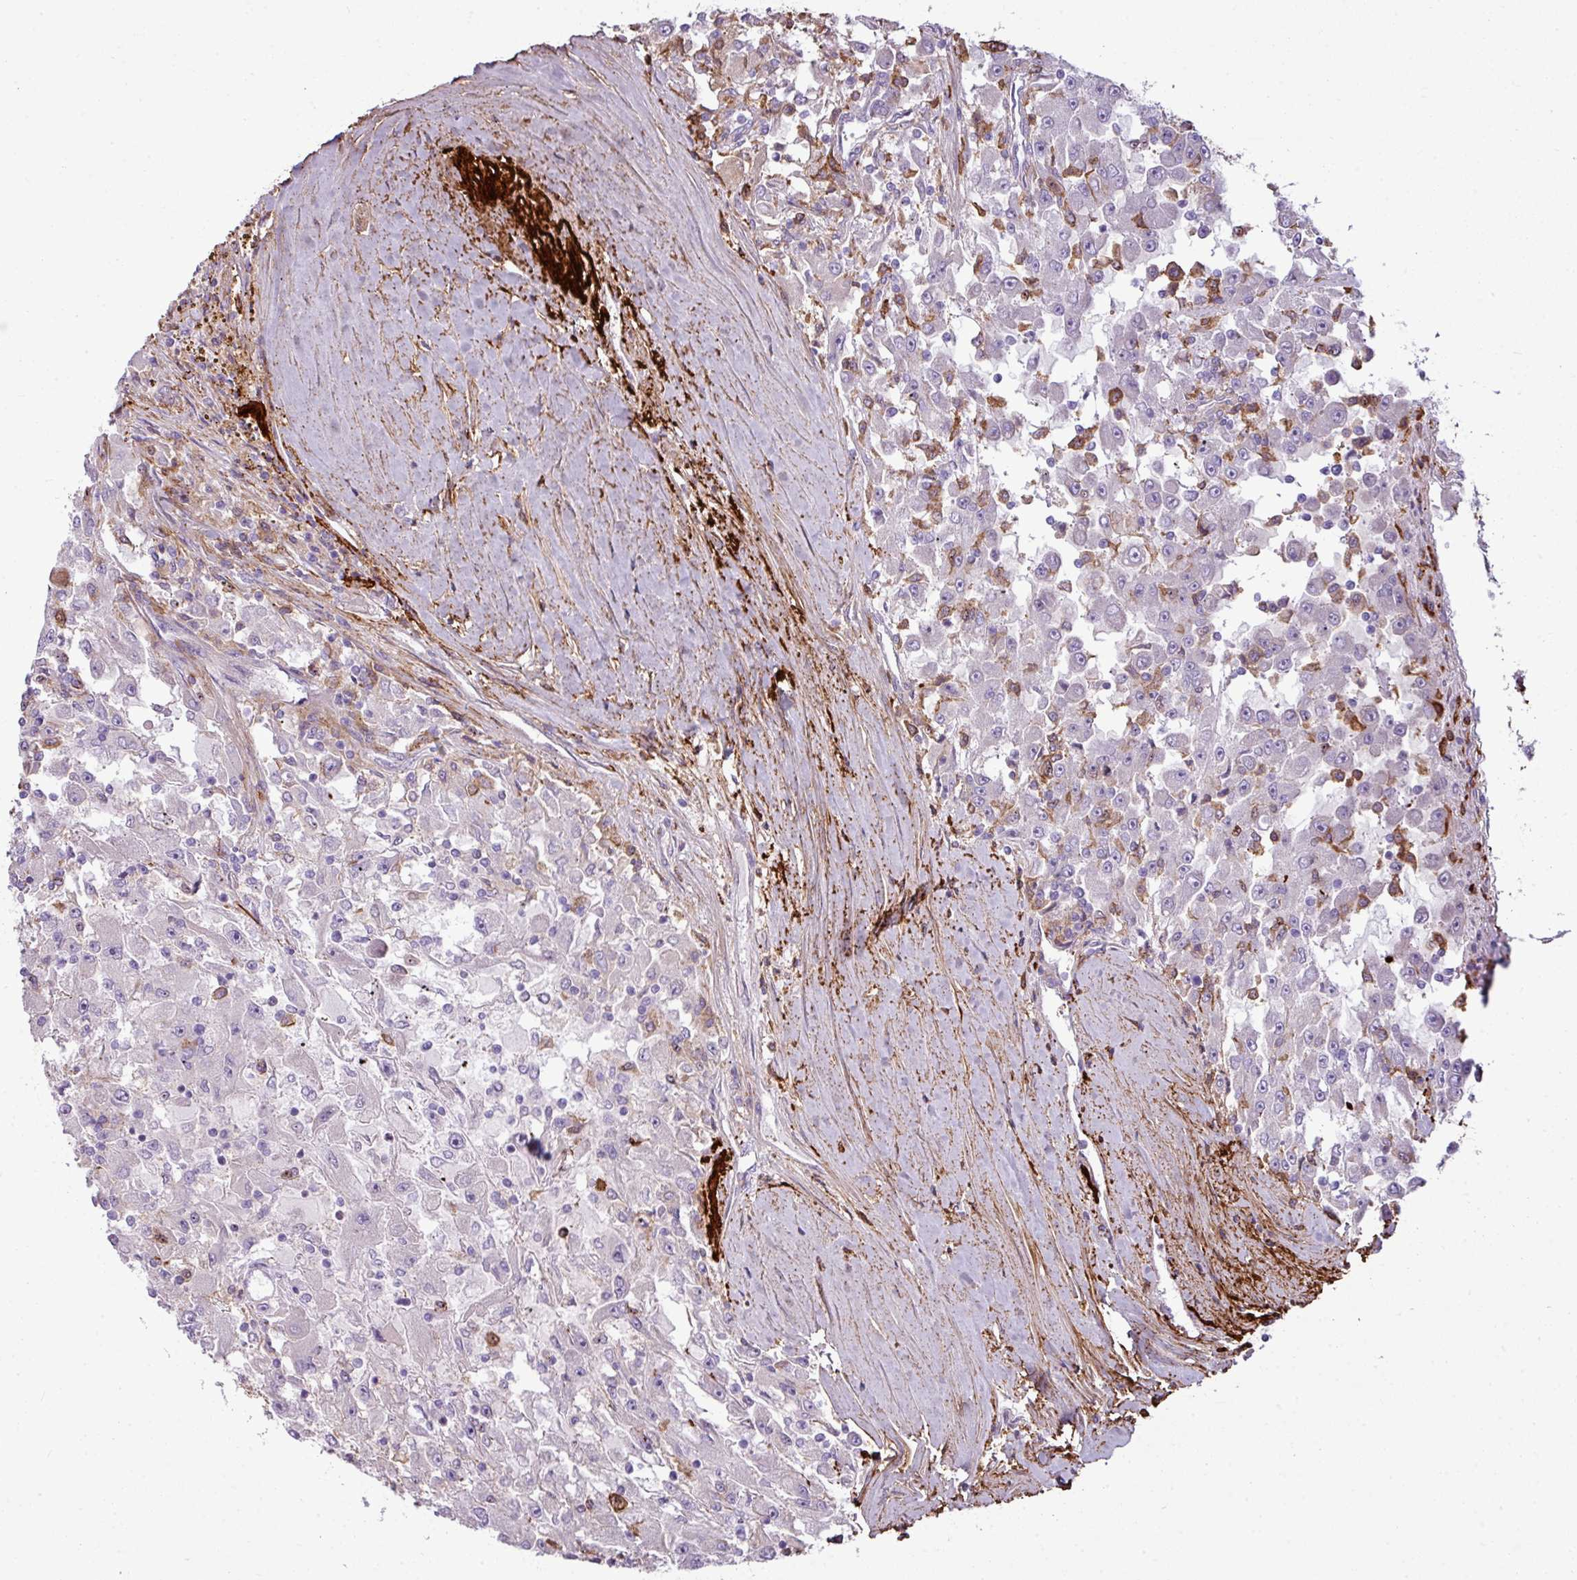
{"staining": {"intensity": "negative", "quantity": "none", "location": "none"}, "tissue": "renal cancer", "cell_type": "Tumor cells", "image_type": "cancer", "snomed": [{"axis": "morphology", "description": "Adenocarcinoma, NOS"}, {"axis": "topography", "description": "Kidney"}], "caption": "Adenocarcinoma (renal) was stained to show a protein in brown. There is no significant positivity in tumor cells. Nuclei are stained in blue.", "gene": "COL8A1", "patient": {"sex": "female", "age": 67}}